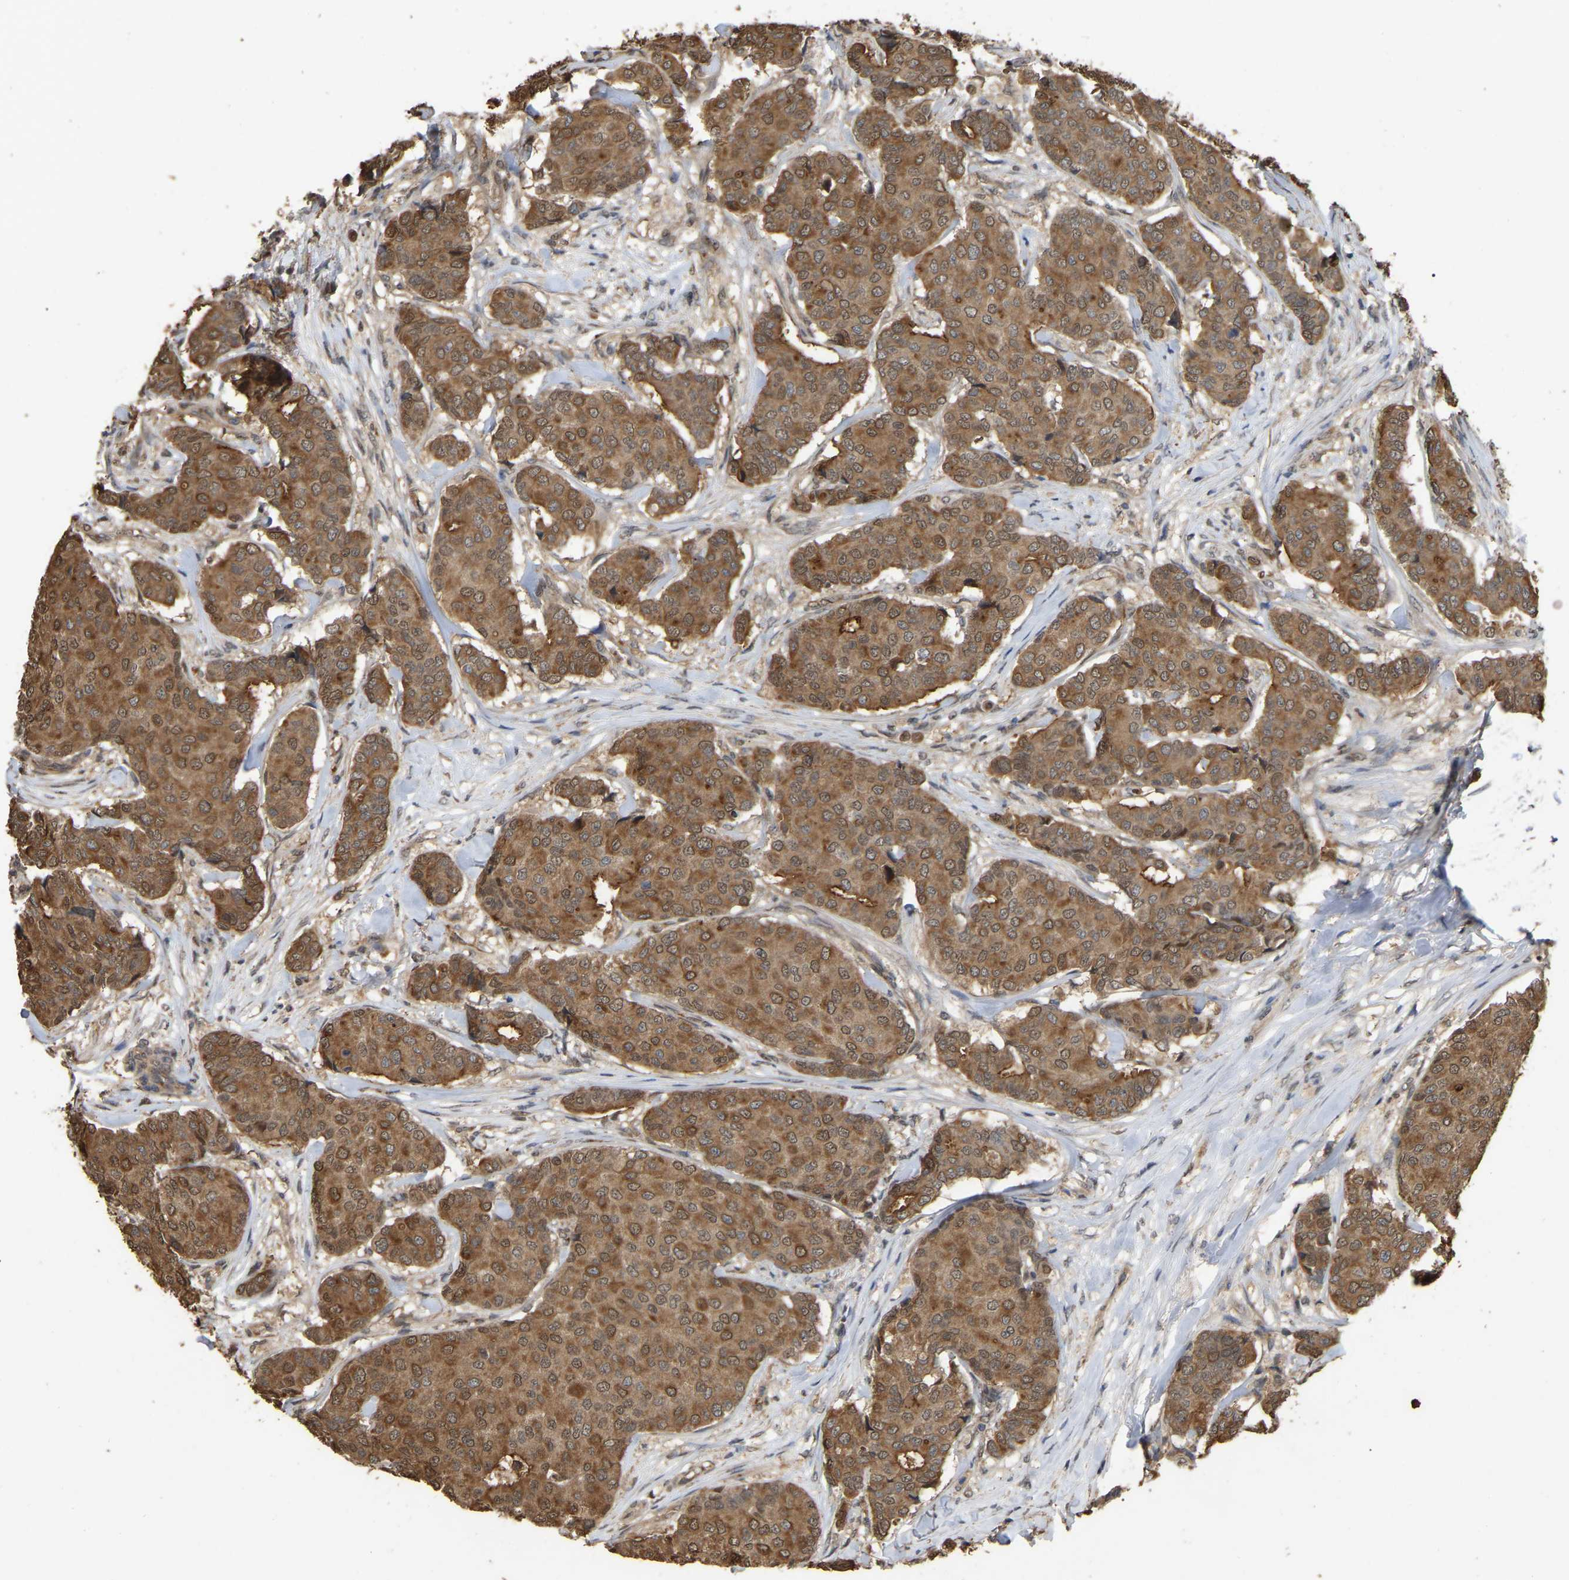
{"staining": {"intensity": "moderate", "quantity": ">75%", "location": "cytoplasmic/membranous"}, "tissue": "breast cancer", "cell_type": "Tumor cells", "image_type": "cancer", "snomed": [{"axis": "morphology", "description": "Duct carcinoma"}, {"axis": "topography", "description": "Breast"}], "caption": "Immunohistochemistry (IHC) of human breast invasive ductal carcinoma displays medium levels of moderate cytoplasmic/membranous expression in approximately >75% of tumor cells.", "gene": "FAM219A", "patient": {"sex": "female", "age": 75}}